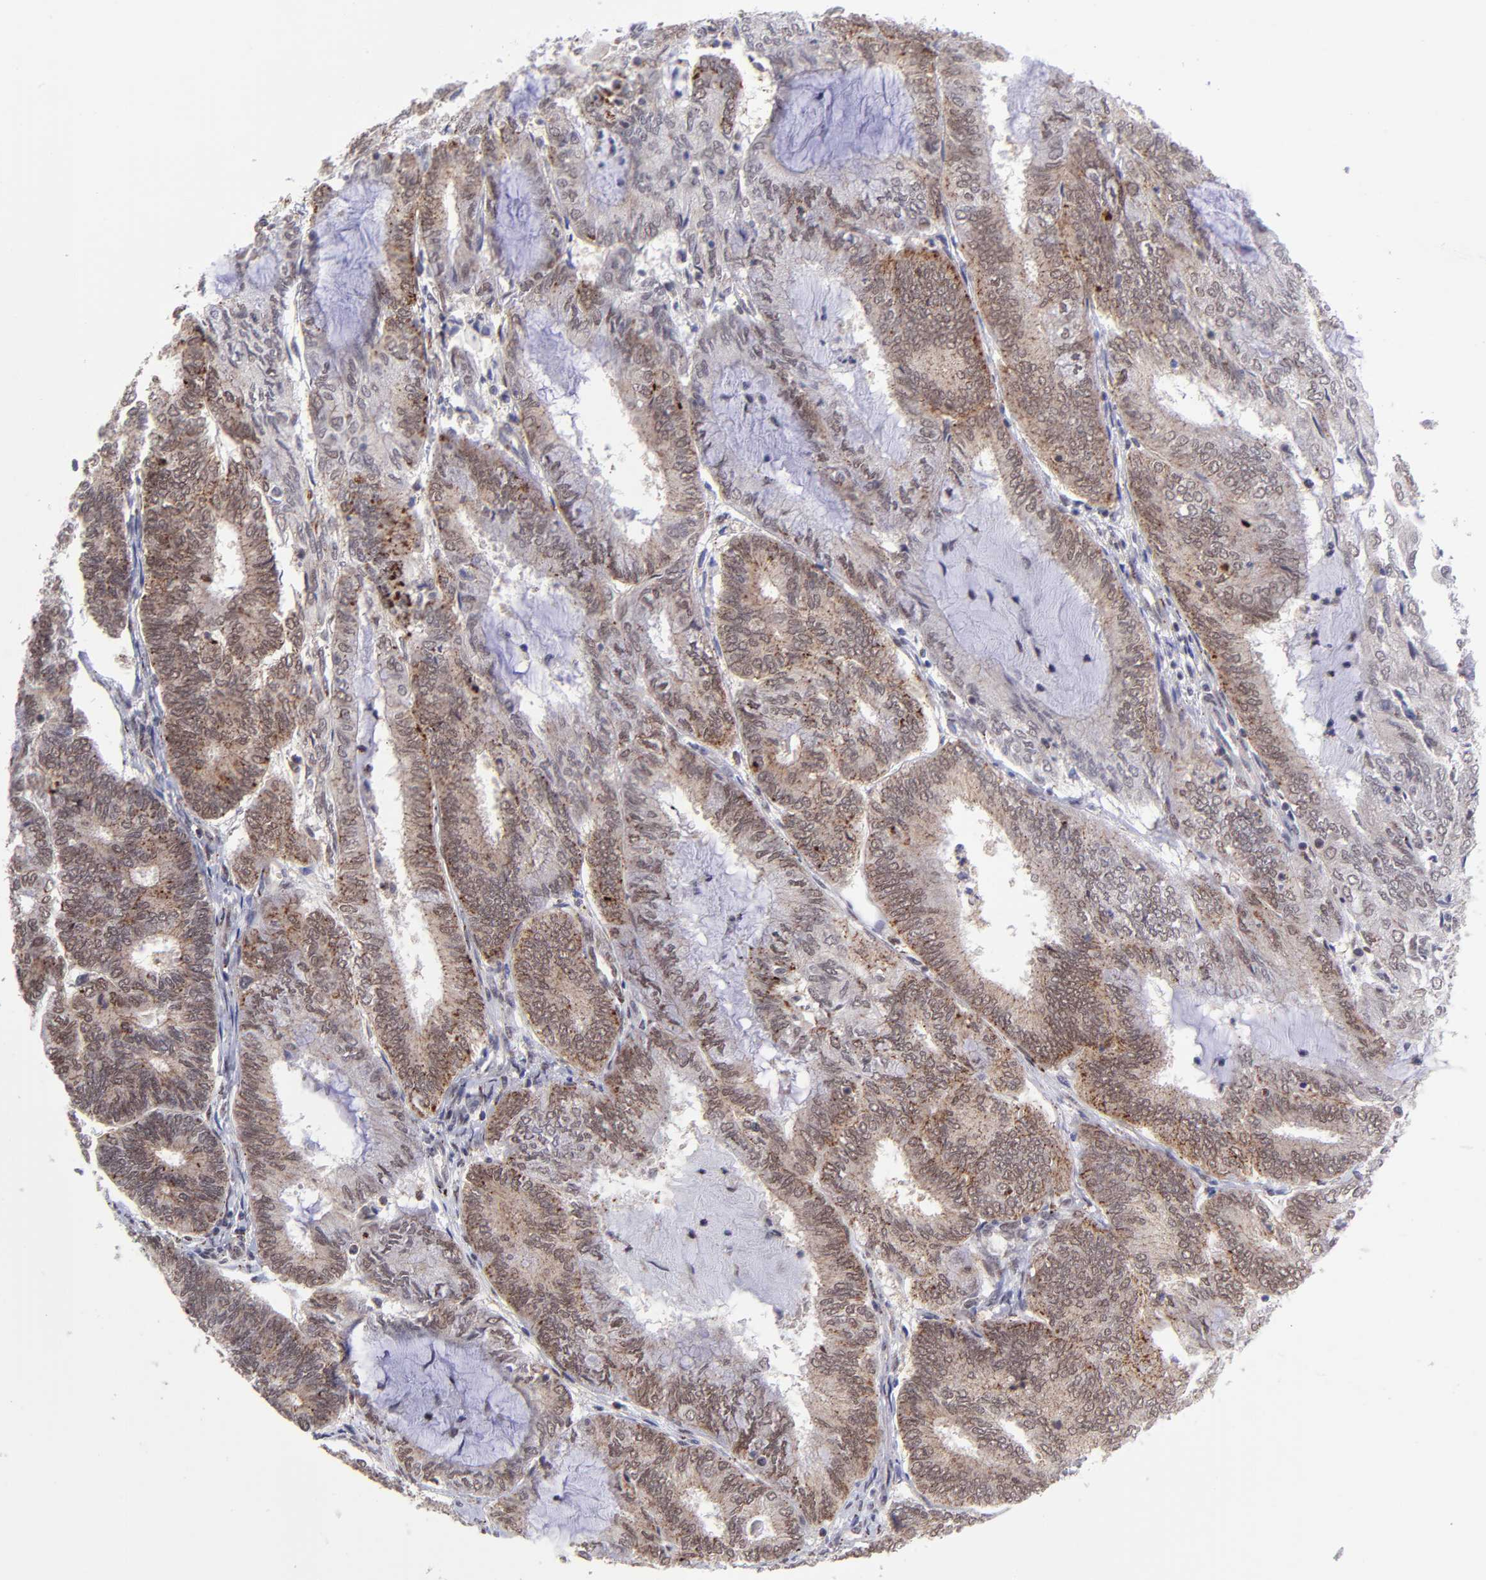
{"staining": {"intensity": "moderate", "quantity": "<25%", "location": "cytoplasmic/membranous"}, "tissue": "endometrial cancer", "cell_type": "Tumor cells", "image_type": "cancer", "snomed": [{"axis": "morphology", "description": "Adenocarcinoma, NOS"}, {"axis": "topography", "description": "Endometrium"}], "caption": "Protein expression analysis of human endometrial cancer (adenocarcinoma) reveals moderate cytoplasmic/membranous positivity in about <25% of tumor cells.", "gene": "SOX6", "patient": {"sex": "female", "age": 59}}